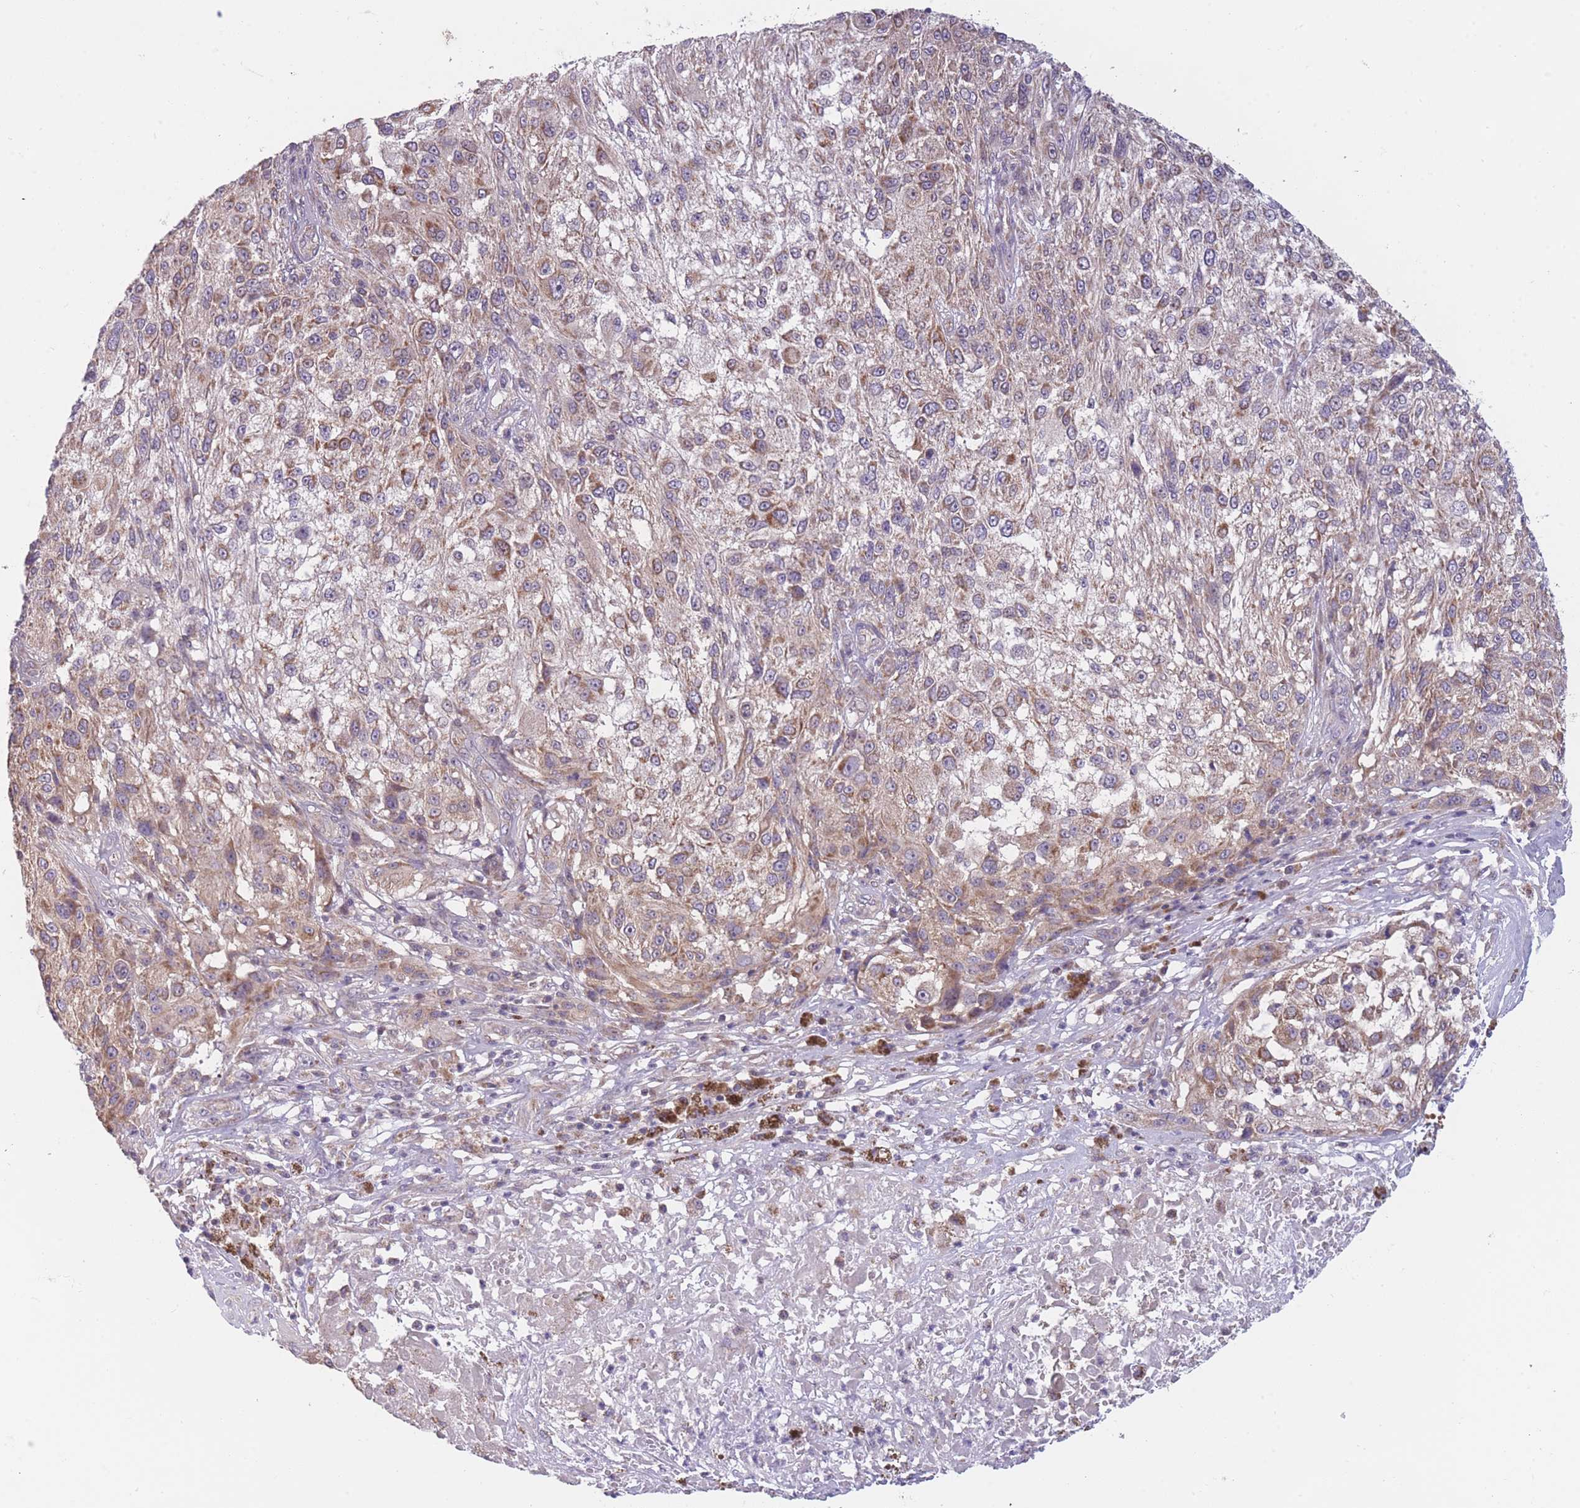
{"staining": {"intensity": "moderate", "quantity": ">75%", "location": "cytoplasmic/membranous"}, "tissue": "melanoma", "cell_type": "Tumor cells", "image_type": "cancer", "snomed": [{"axis": "morphology", "description": "Normal morphology"}, {"axis": "morphology", "description": "Malignant melanoma, NOS"}, {"axis": "topography", "description": "Skin"}], "caption": "Moderate cytoplasmic/membranous expression for a protein is appreciated in about >75% of tumor cells of melanoma using IHC.", "gene": "MRPS18C", "patient": {"sex": "female", "age": 72}}